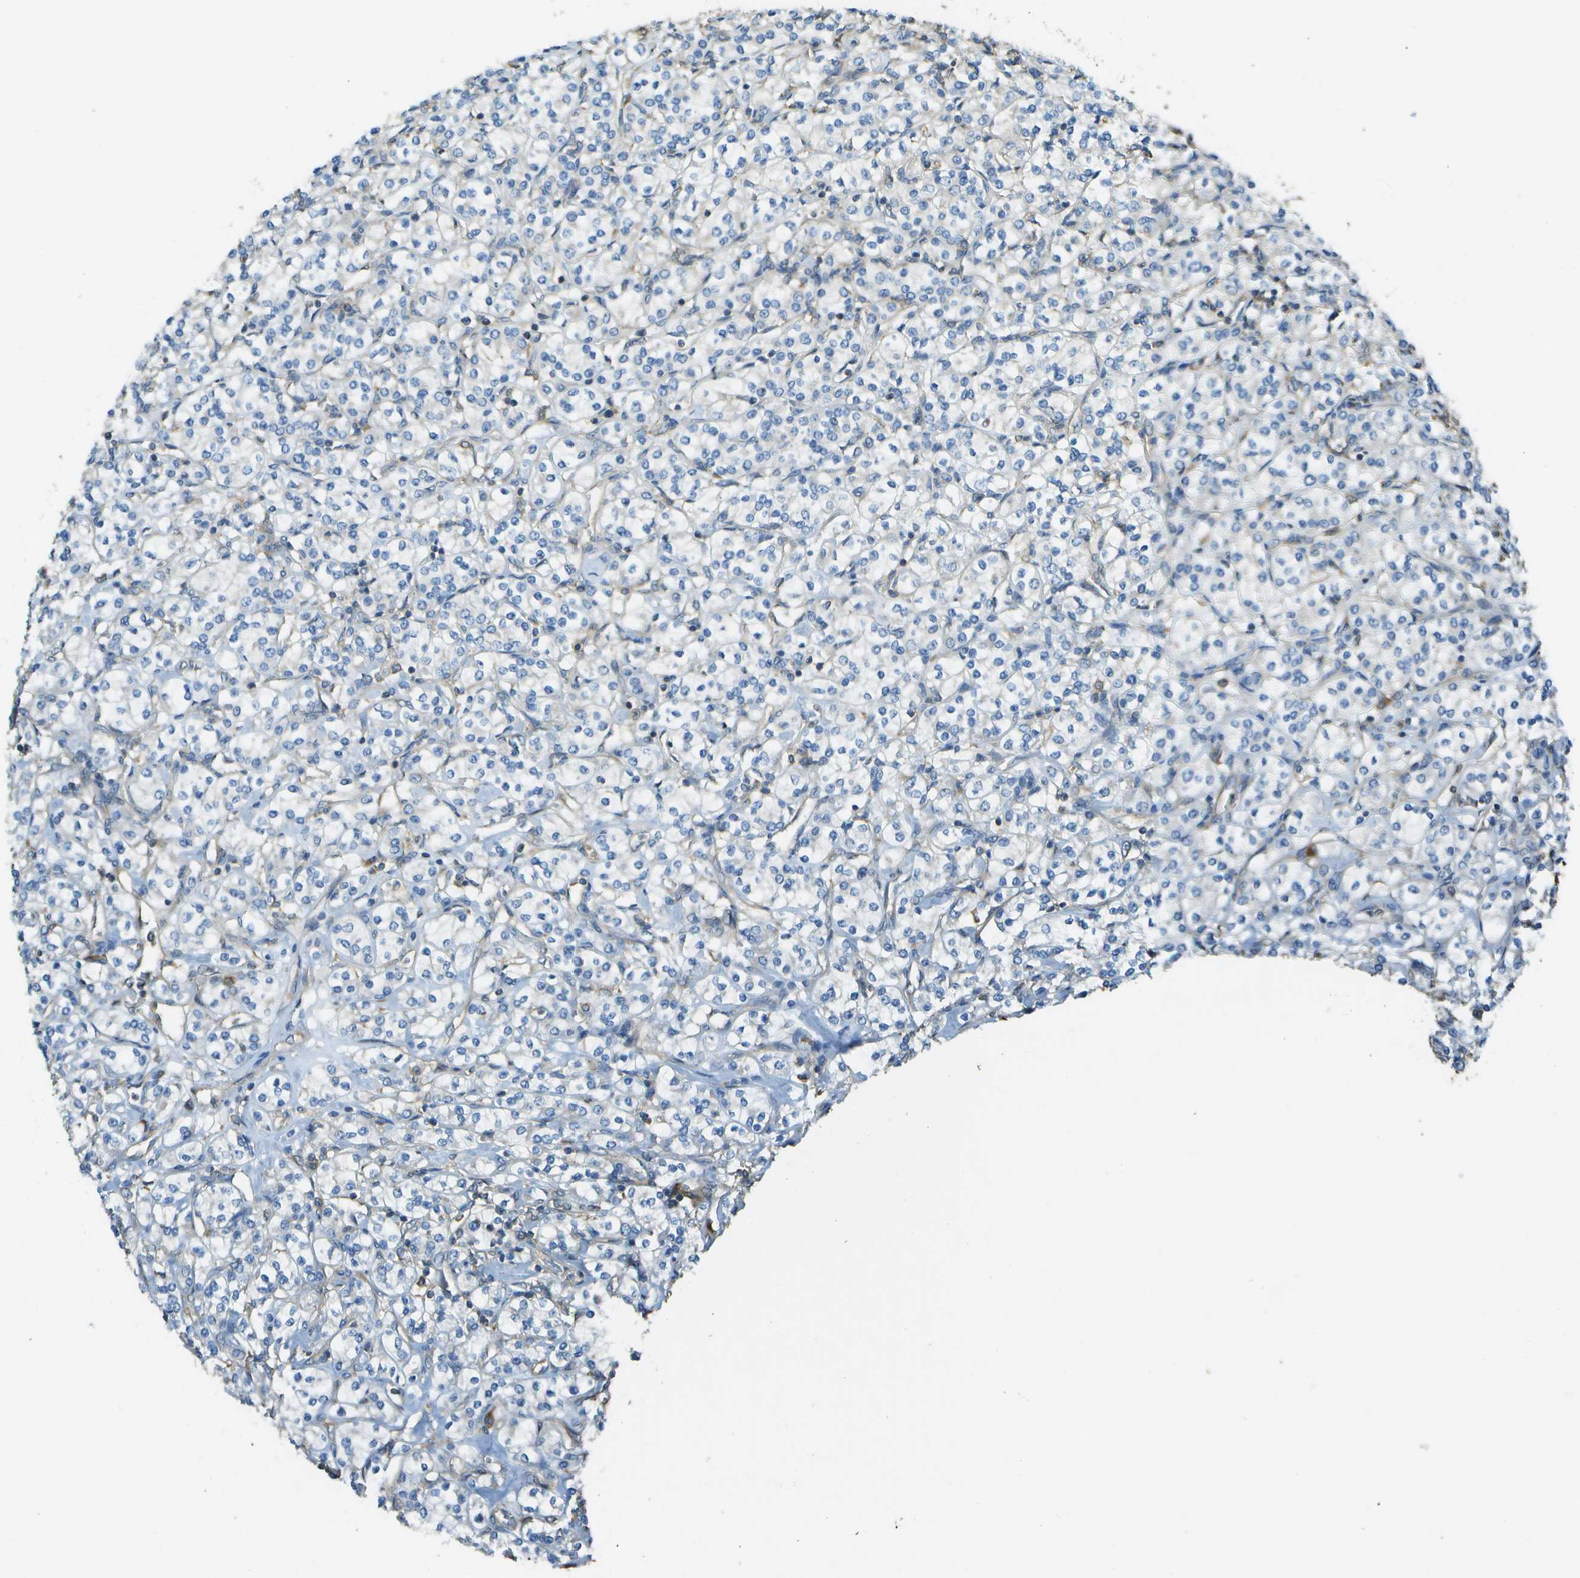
{"staining": {"intensity": "negative", "quantity": "none", "location": "none"}, "tissue": "renal cancer", "cell_type": "Tumor cells", "image_type": "cancer", "snomed": [{"axis": "morphology", "description": "Adenocarcinoma, NOS"}, {"axis": "topography", "description": "Kidney"}], "caption": "IHC micrograph of neoplastic tissue: renal cancer (adenocarcinoma) stained with DAB (3,3'-diaminobenzidine) displays no significant protein expression in tumor cells.", "gene": "DNAJB11", "patient": {"sex": "male", "age": 77}}